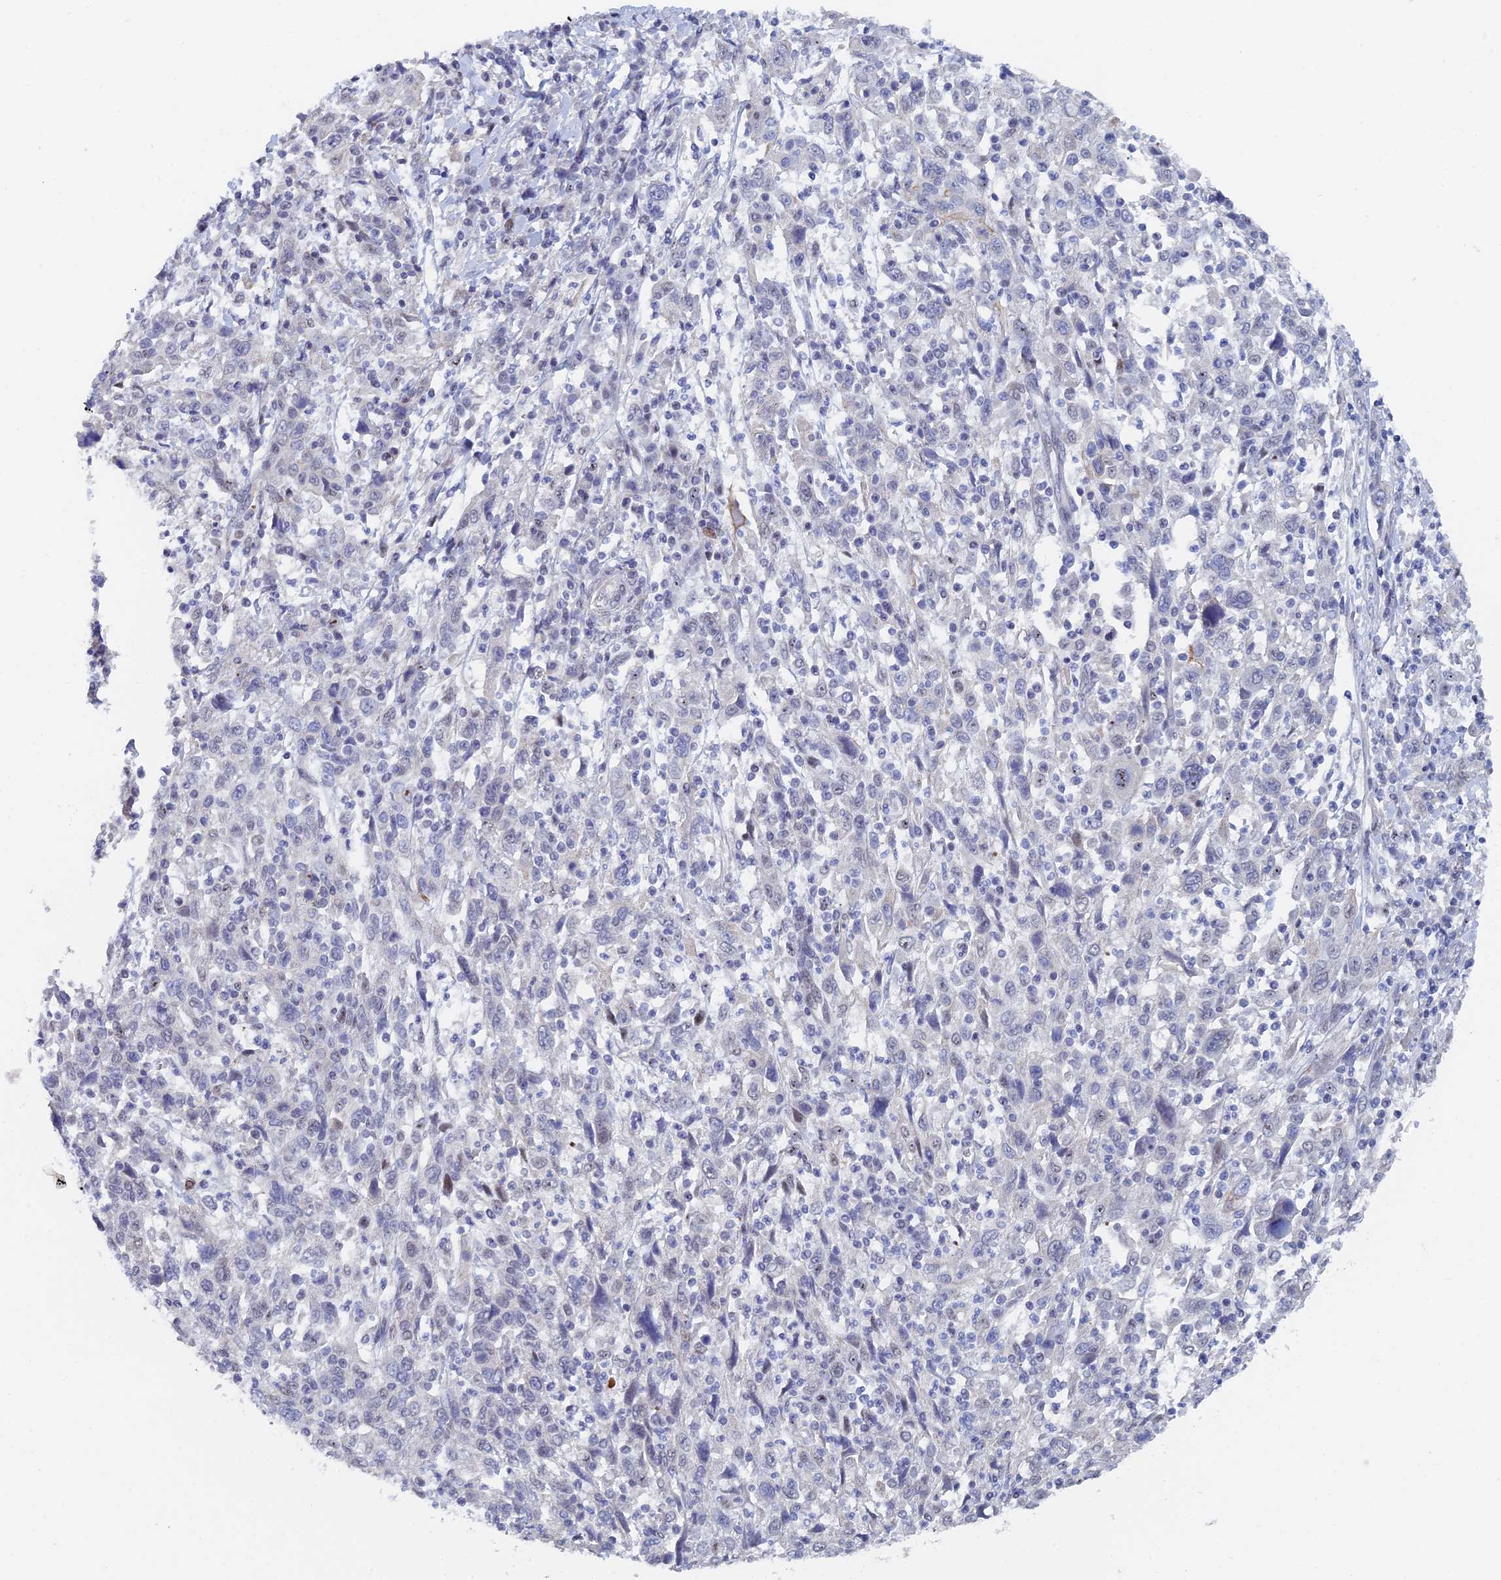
{"staining": {"intensity": "negative", "quantity": "none", "location": "none"}, "tissue": "cervical cancer", "cell_type": "Tumor cells", "image_type": "cancer", "snomed": [{"axis": "morphology", "description": "Squamous cell carcinoma, NOS"}, {"axis": "topography", "description": "Cervix"}], "caption": "High power microscopy image of an immunohistochemistry (IHC) histopathology image of cervical cancer, revealing no significant expression in tumor cells. (Brightfield microscopy of DAB IHC at high magnification).", "gene": "GMNC", "patient": {"sex": "female", "age": 46}}